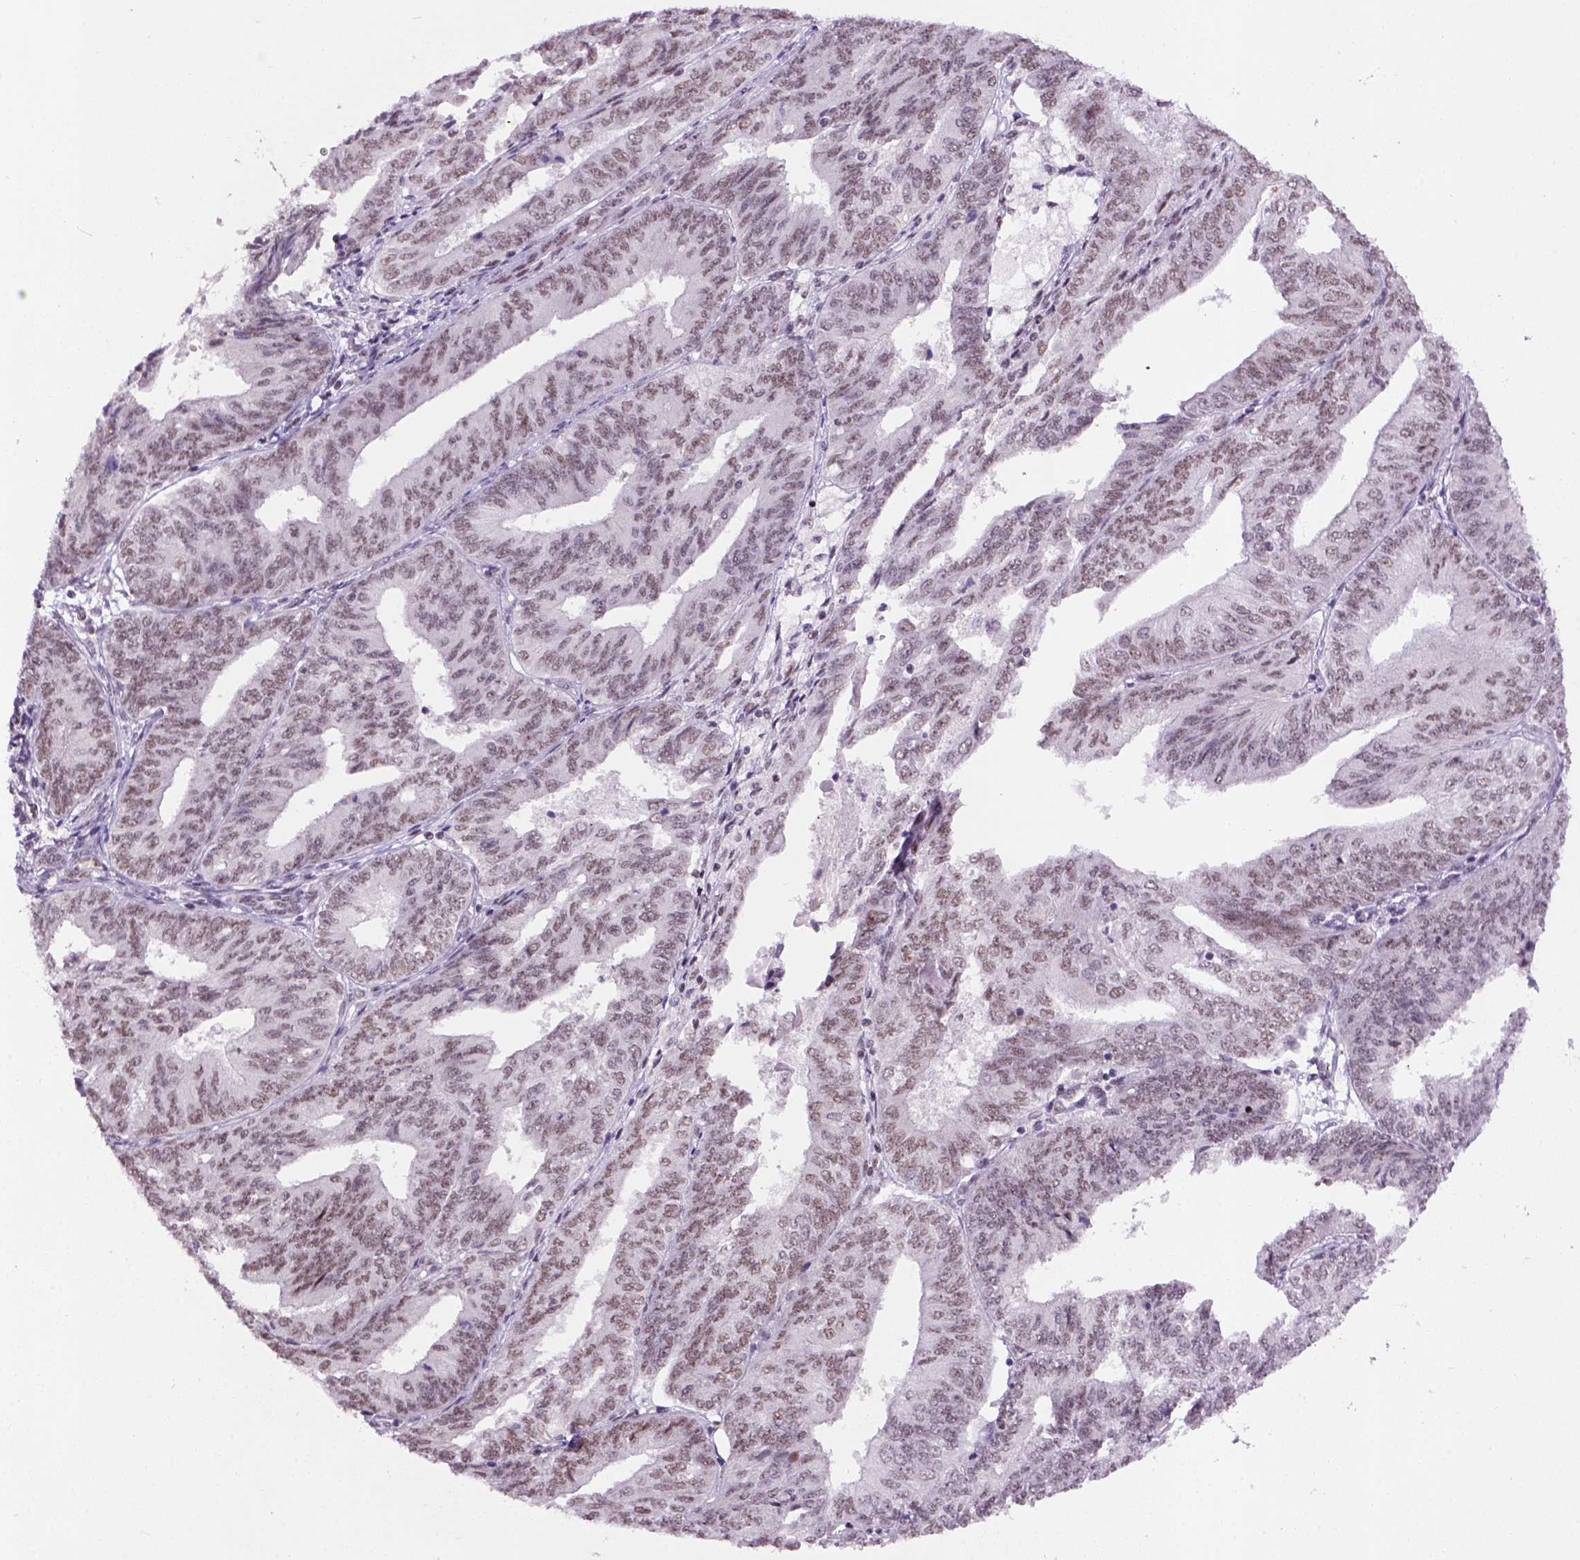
{"staining": {"intensity": "weak", "quantity": ">75%", "location": "nuclear"}, "tissue": "endometrial cancer", "cell_type": "Tumor cells", "image_type": "cancer", "snomed": [{"axis": "morphology", "description": "Adenocarcinoma, NOS"}, {"axis": "topography", "description": "Endometrium"}], "caption": "A brown stain shows weak nuclear staining of a protein in endometrial cancer (adenocarcinoma) tumor cells. (Brightfield microscopy of DAB IHC at high magnification).", "gene": "TBPL1", "patient": {"sex": "female", "age": 58}}